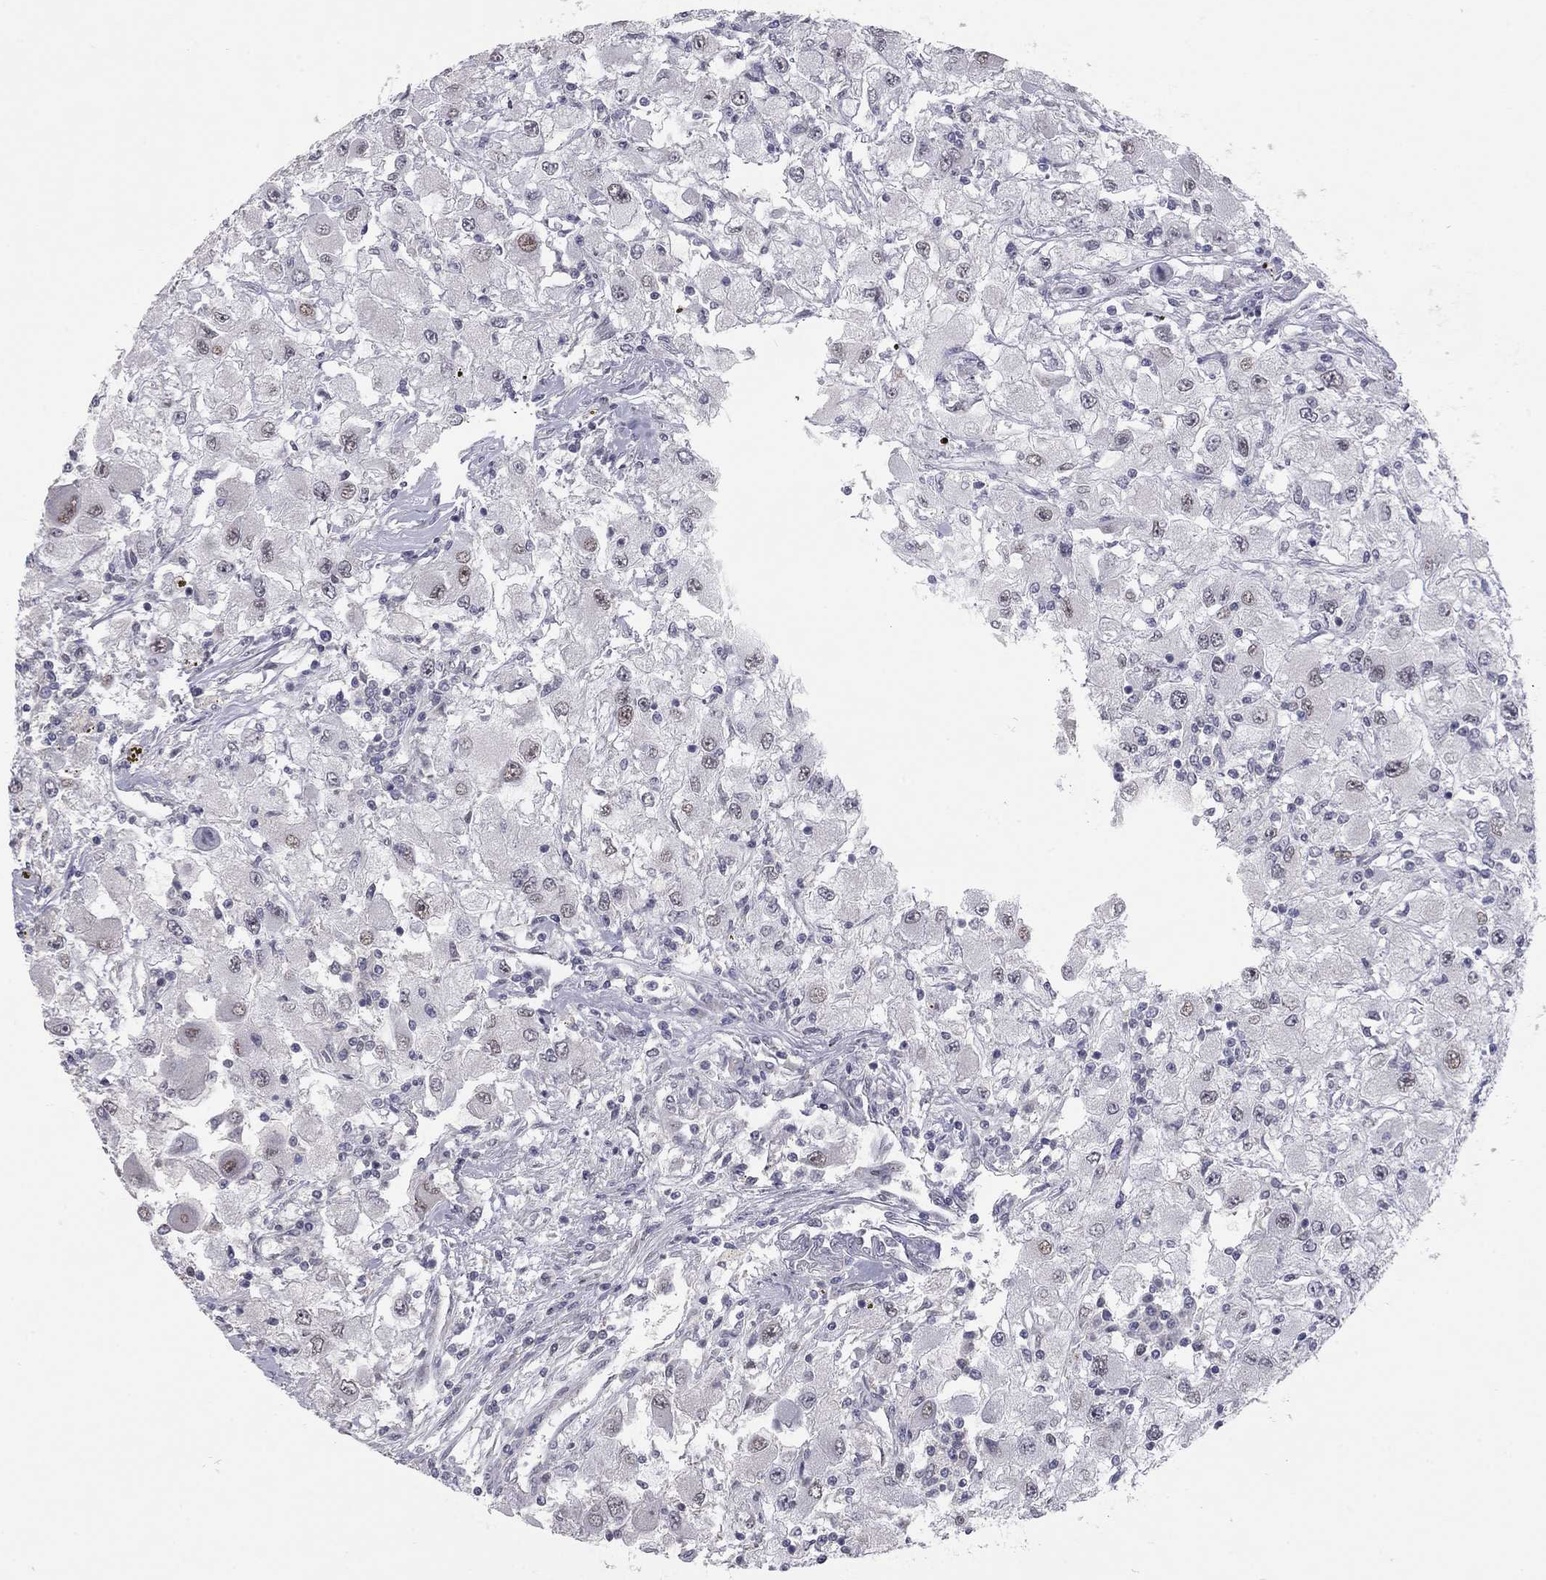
{"staining": {"intensity": "weak", "quantity": "<25%", "location": "nuclear"}, "tissue": "renal cancer", "cell_type": "Tumor cells", "image_type": "cancer", "snomed": [{"axis": "morphology", "description": "Adenocarcinoma, NOS"}, {"axis": "topography", "description": "Kidney"}], "caption": "Immunohistochemistry of renal cancer (adenocarcinoma) exhibits no staining in tumor cells.", "gene": "MC3R", "patient": {"sex": "female", "age": 67}}